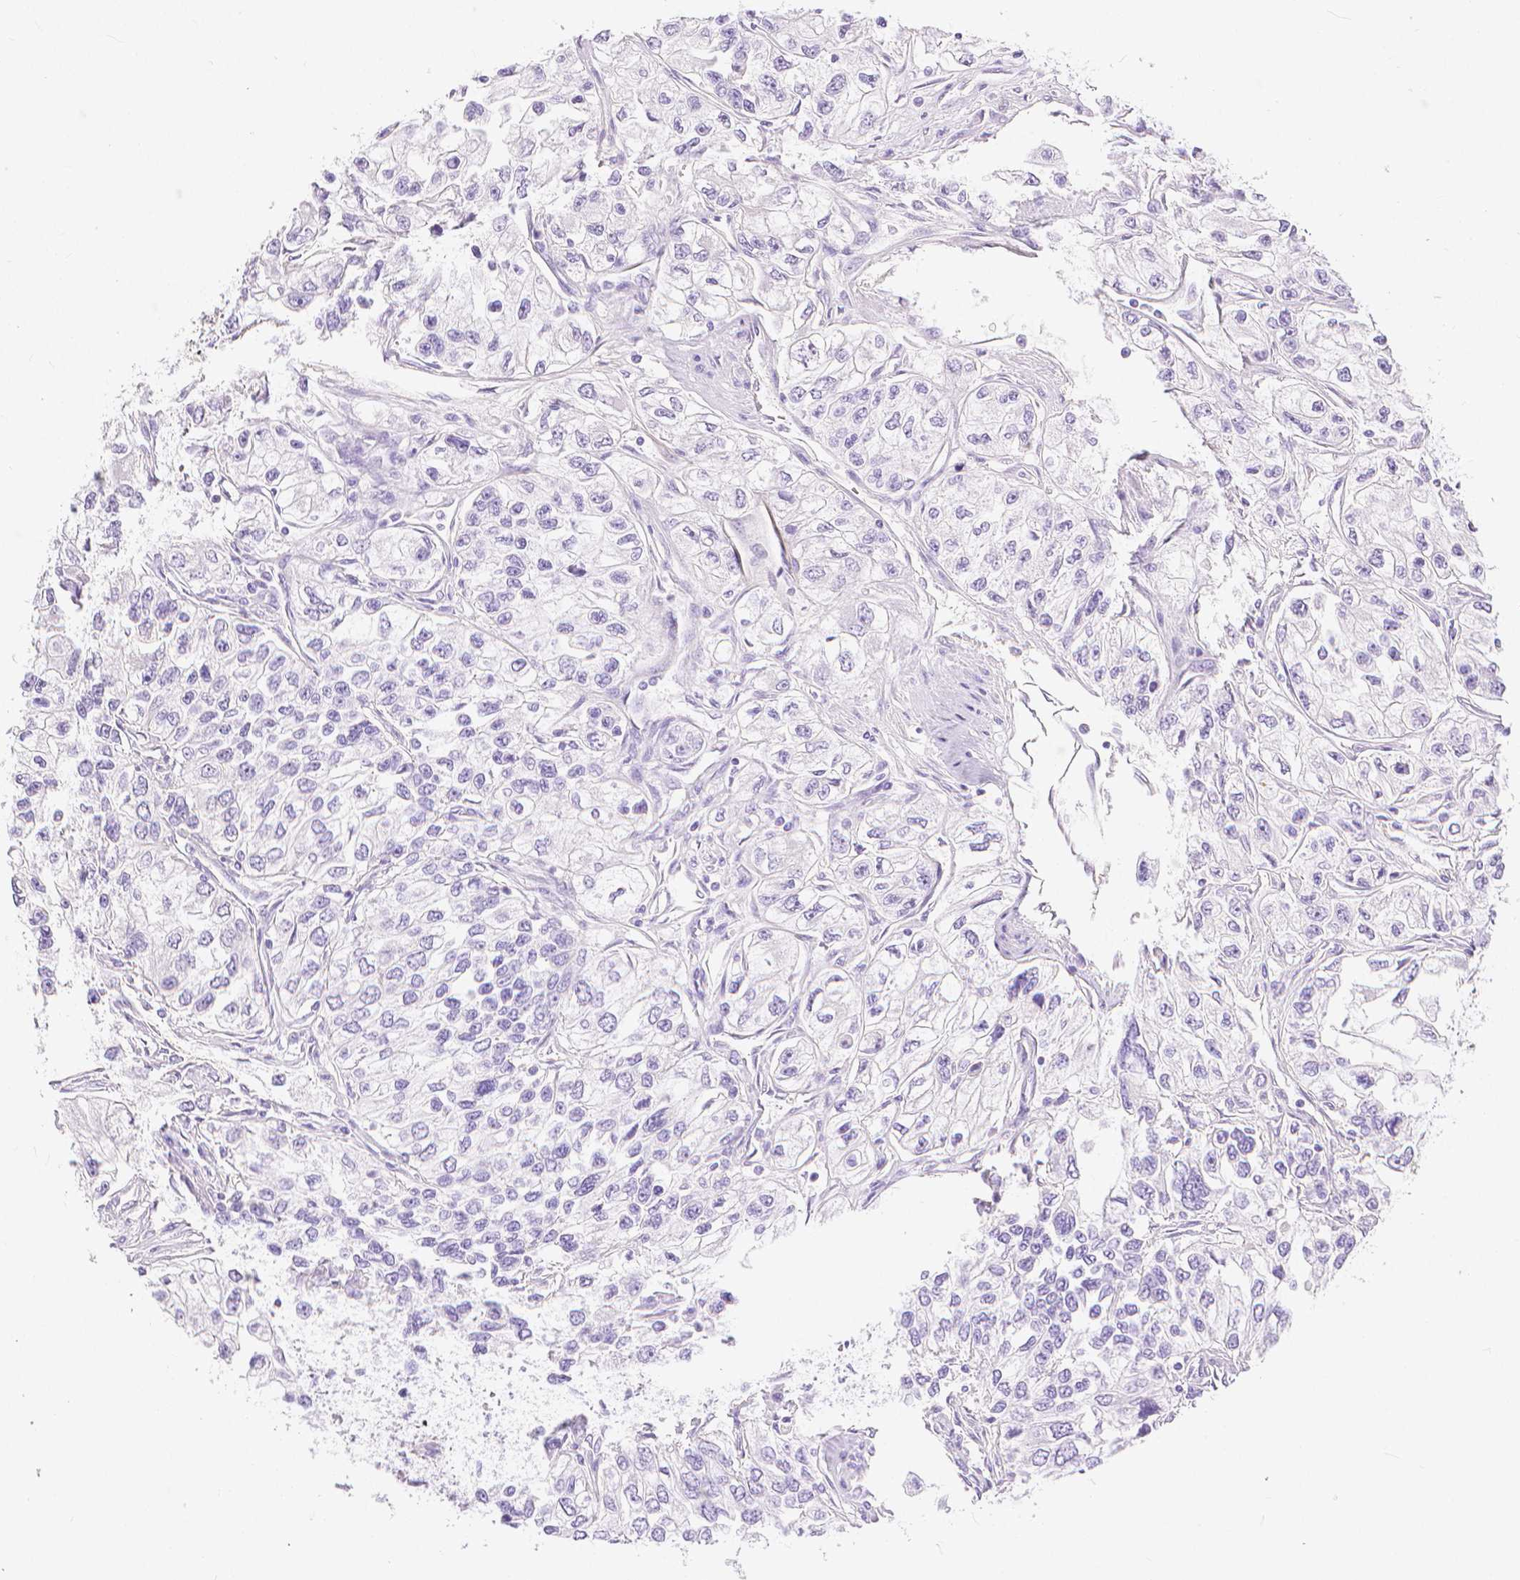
{"staining": {"intensity": "negative", "quantity": "none", "location": "none"}, "tissue": "renal cancer", "cell_type": "Tumor cells", "image_type": "cancer", "snomed": [{"axis": "morphology", "description": "Adenocarcinoma, NOS"}, {"axis": "topography", "description": "Kidney"}], "caption": "This is an immunohistochemistry (IHC) histopathology image of human renal adenocarcinoma. There is no positivity in tumor cells.", "gene": "SLC27A5", "patient": {"sex": "female", "age": 59}}